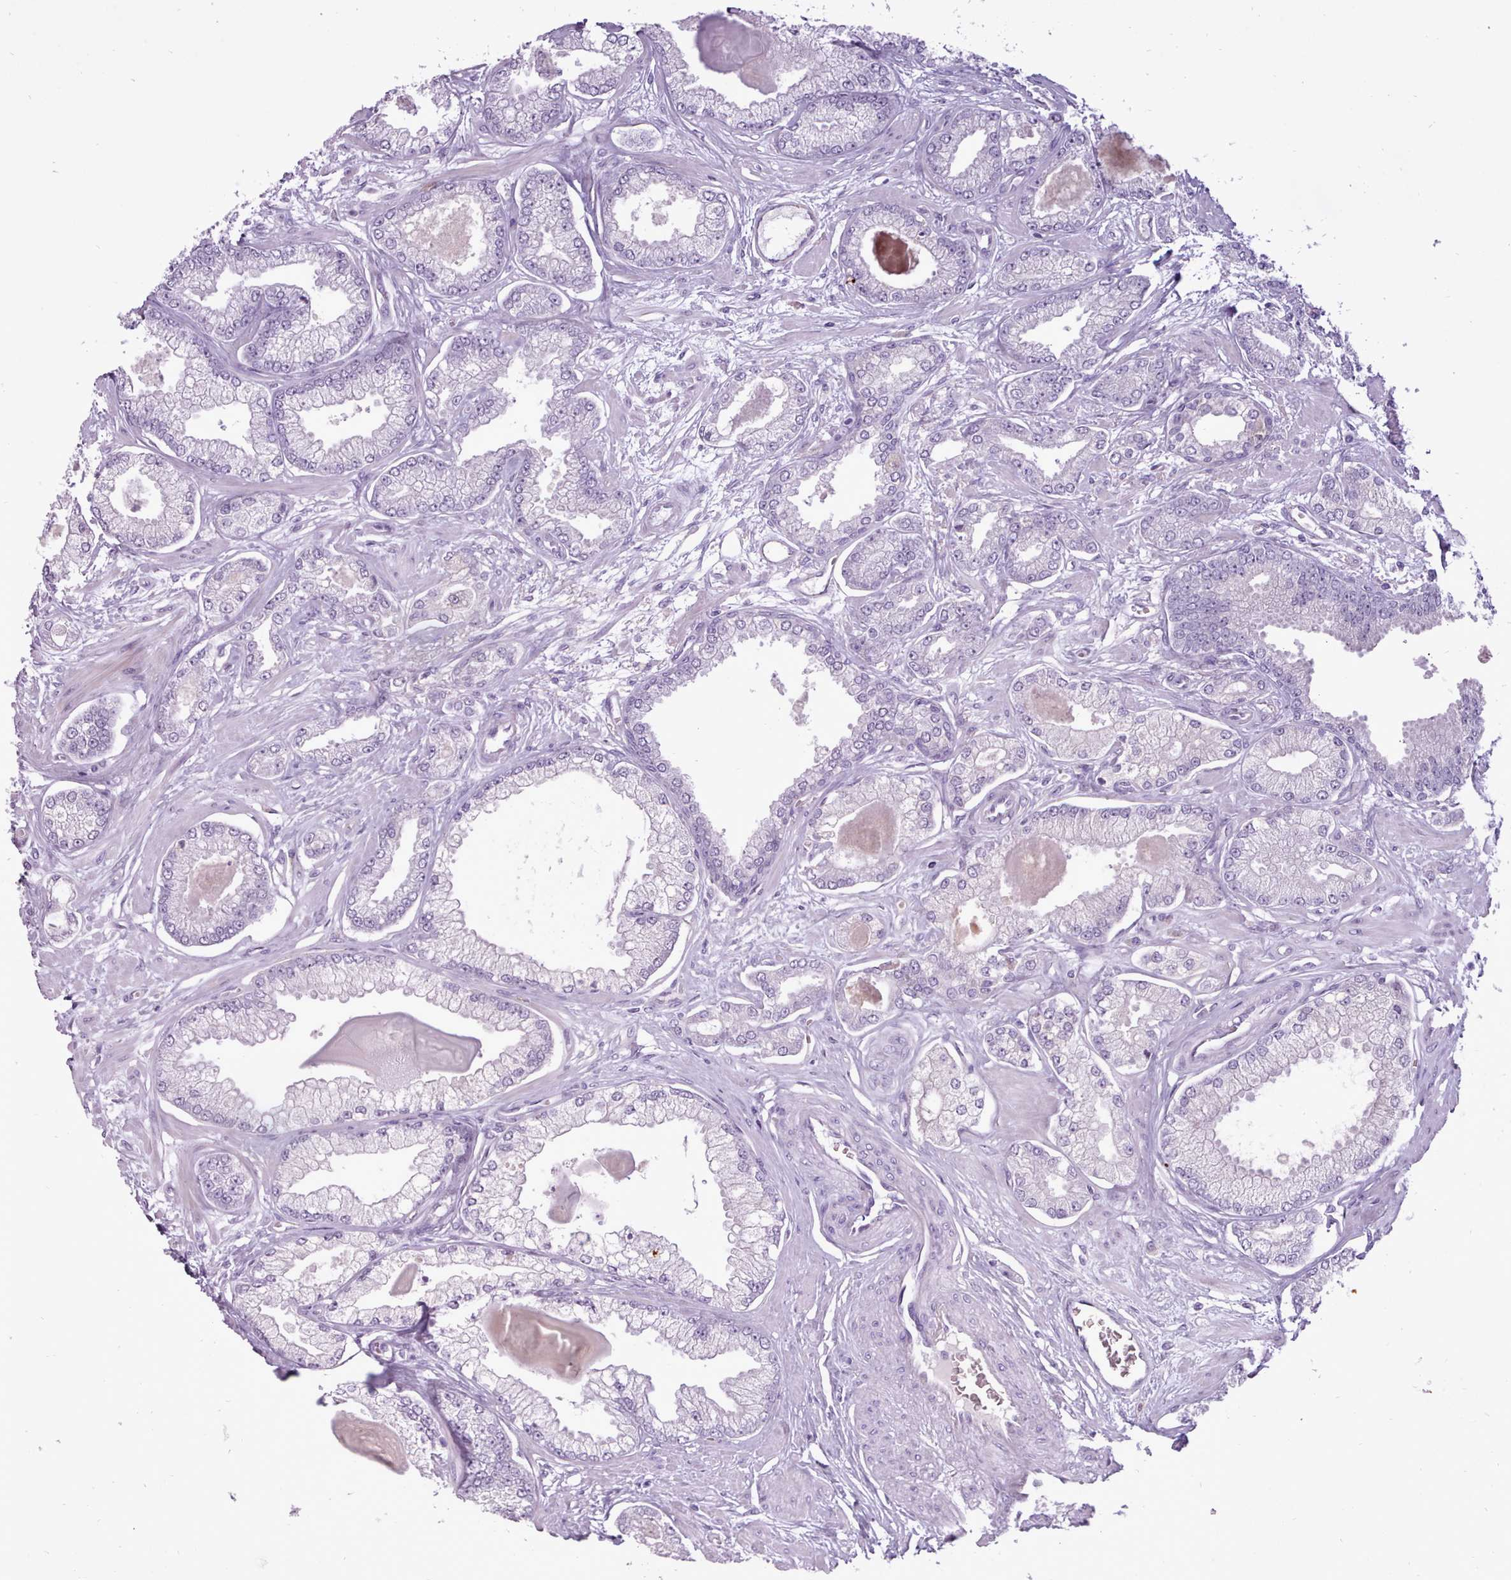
{"staining": {"intensity": "negative", "quantity": "none", "location": "none"}, "tissue": "prostate cancer", "cell_type": "Tumor cells", "image_type": "cancer", "snomed": [{"axis": "morphology", "description": "Adenocarcinoma, Low grade"}, {"axis": "topography", "description": "Prostate"}], "caption": "Tumor cells are negative for protein expression in human prostate adenocarcinoma (low-grade).", "gene": "ATRAID", "patient": {"sex": "male", "age": 64}}